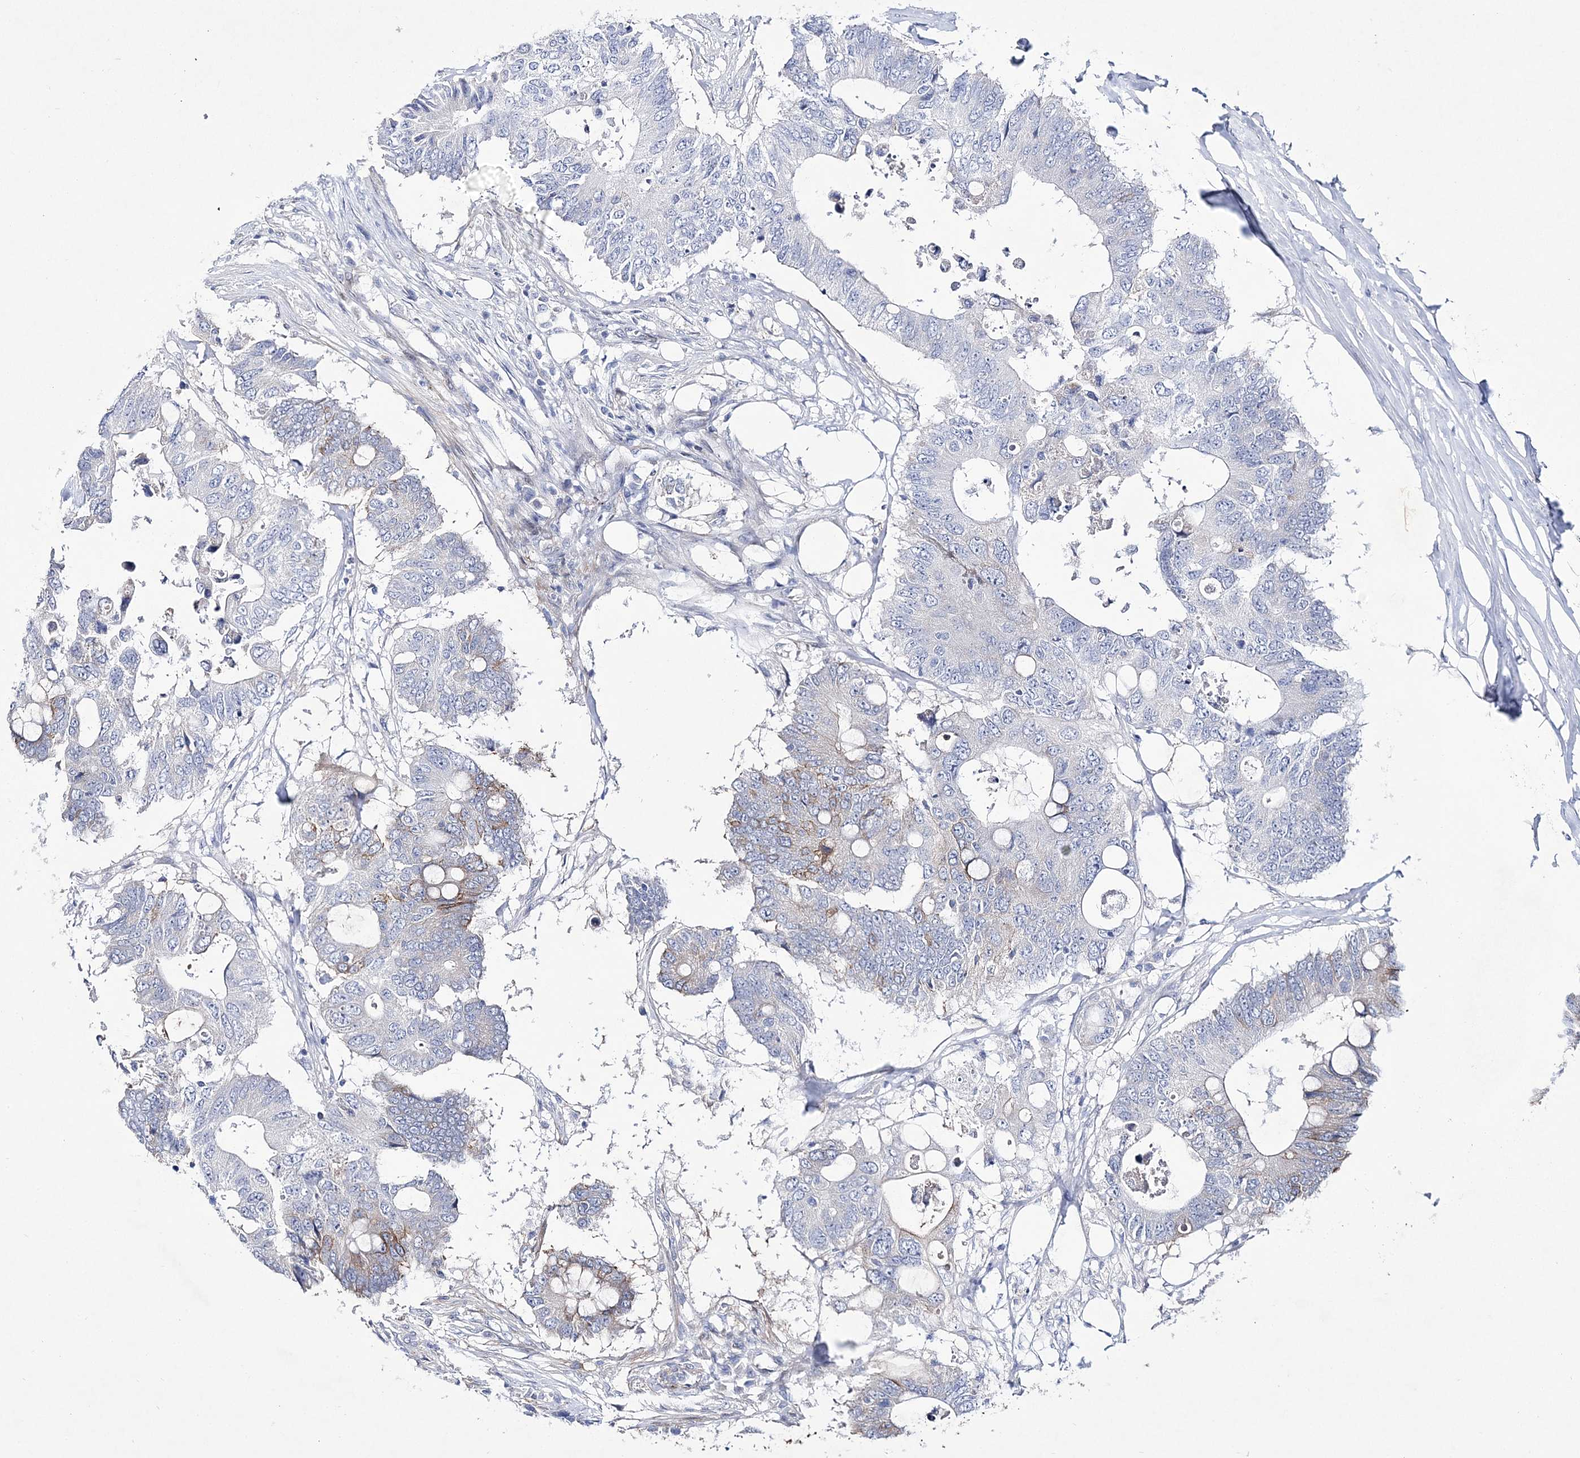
{"staining": {"intensity": "negative", "quantity": "none", "location": "none"}, "tissue": "colorectal cancer", "cell_type": "Tumor cells", "image_type": "cancer", "snomed": [{"axis": "morphology", "description": "Adenocarcinoma, NOS"}, {"axis": "topography", "description": "Colon"}], "caption": "Immunohistochemistry micrograph of human colorectal cancer stained for a protein (brown), which reveals no expression in tumor cells. Brightfield microscopy of immunohistochemistry (IHC) stained with DAB (3,3'-diaminobenzidine) (brown) and hematoxylin (blue), captured at high magnification.", "gene": "ANO1", "patient": {"sex": "male", "age": 71}}